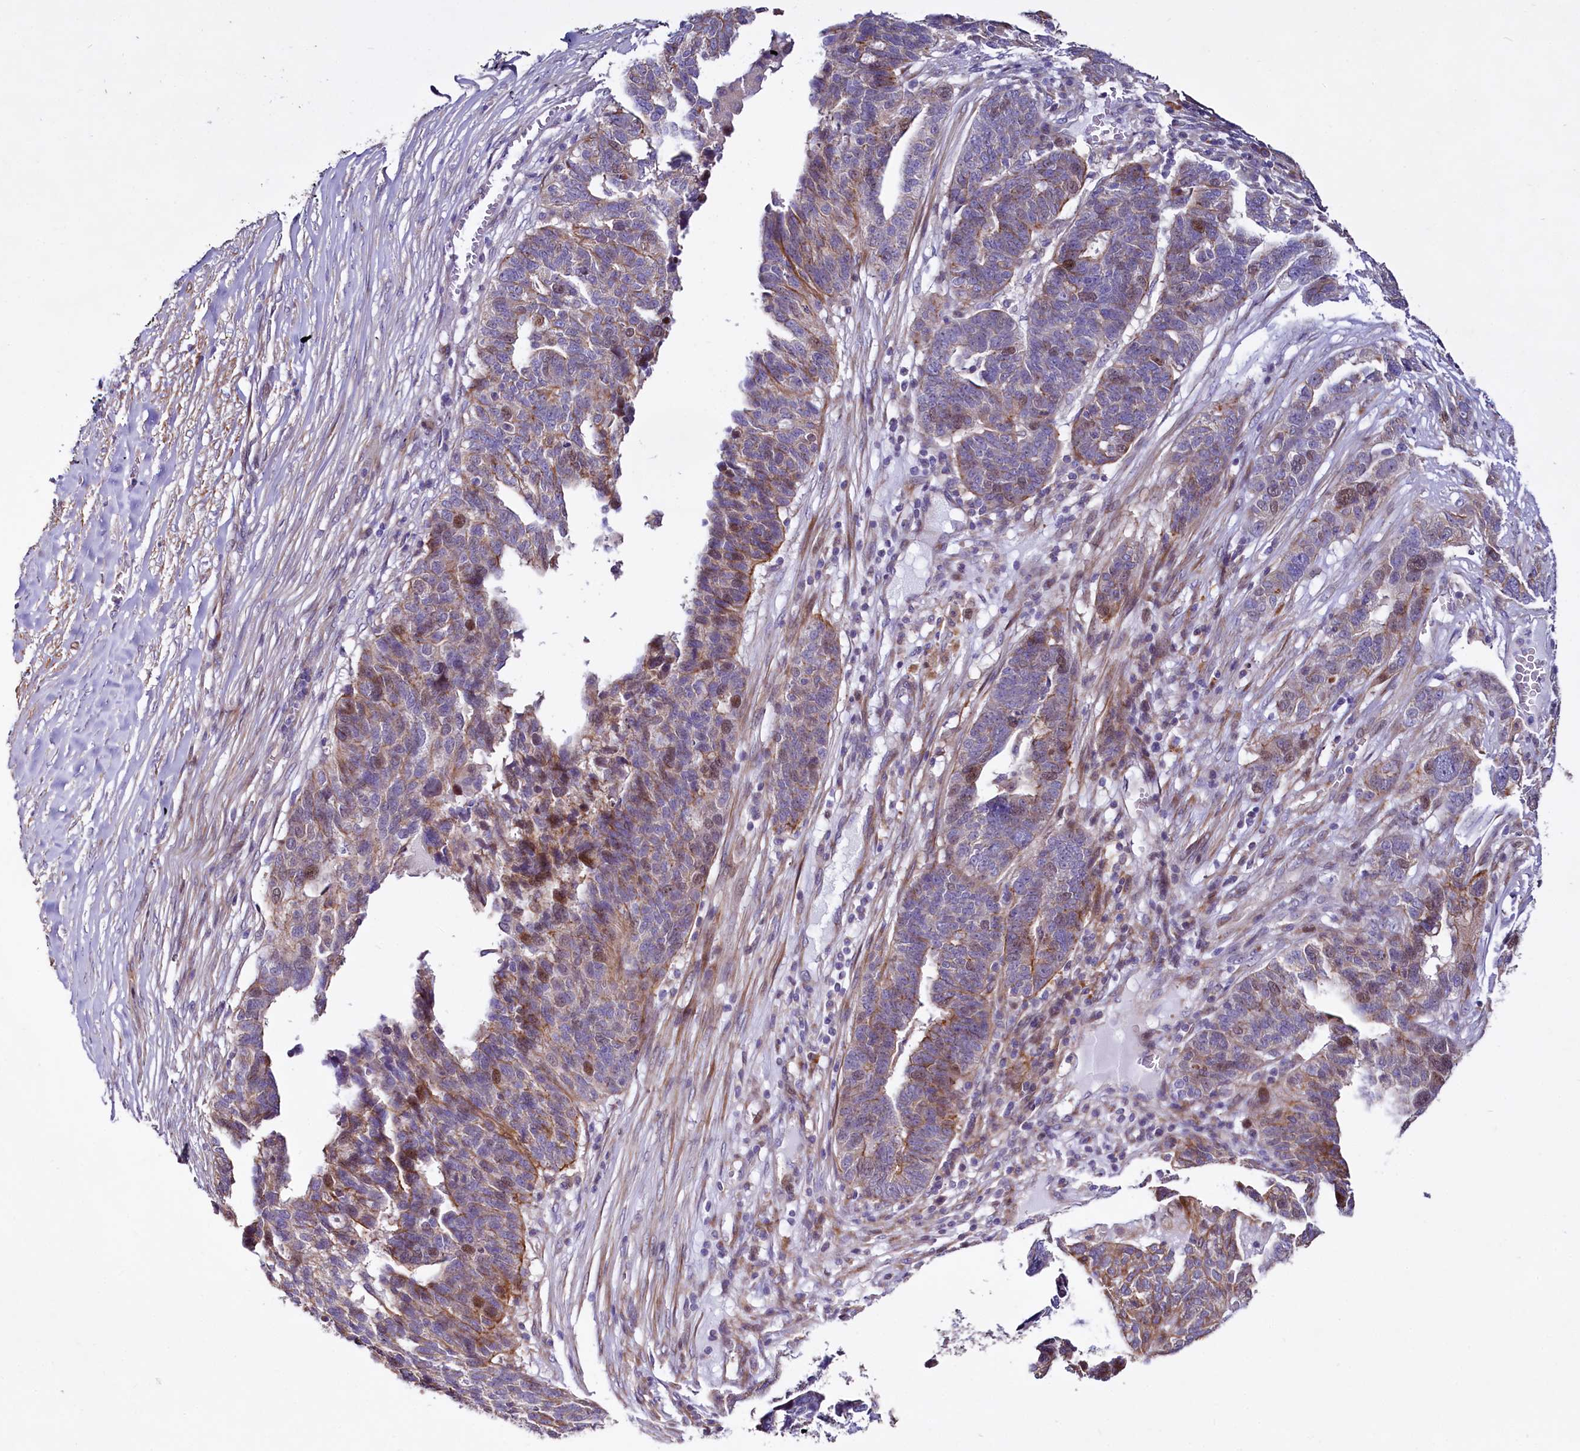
{"staining": {"intensity": "moderate", "quantity": "25%-75%", "location": "cytoplasmic/membranous,nuclear"}, "tissue": "ovarian cancer", "cell_type": "Tumor cells", "image_type": "cancer", "snomed": [{"axis": "morphology", "description": "Cystadenocarcinoma, serous, NOS"}, {"axis": "topography", "description": "Ovary"}], "caption": "Serous cystadenocarcinoma (ovarian) stained for a protein demonstrates moderate cytoplasmic/membranous and nuclear positivity in tumor cells.", "gene": "WNT8A", "patient": {"sex": "female", "age": 59}}